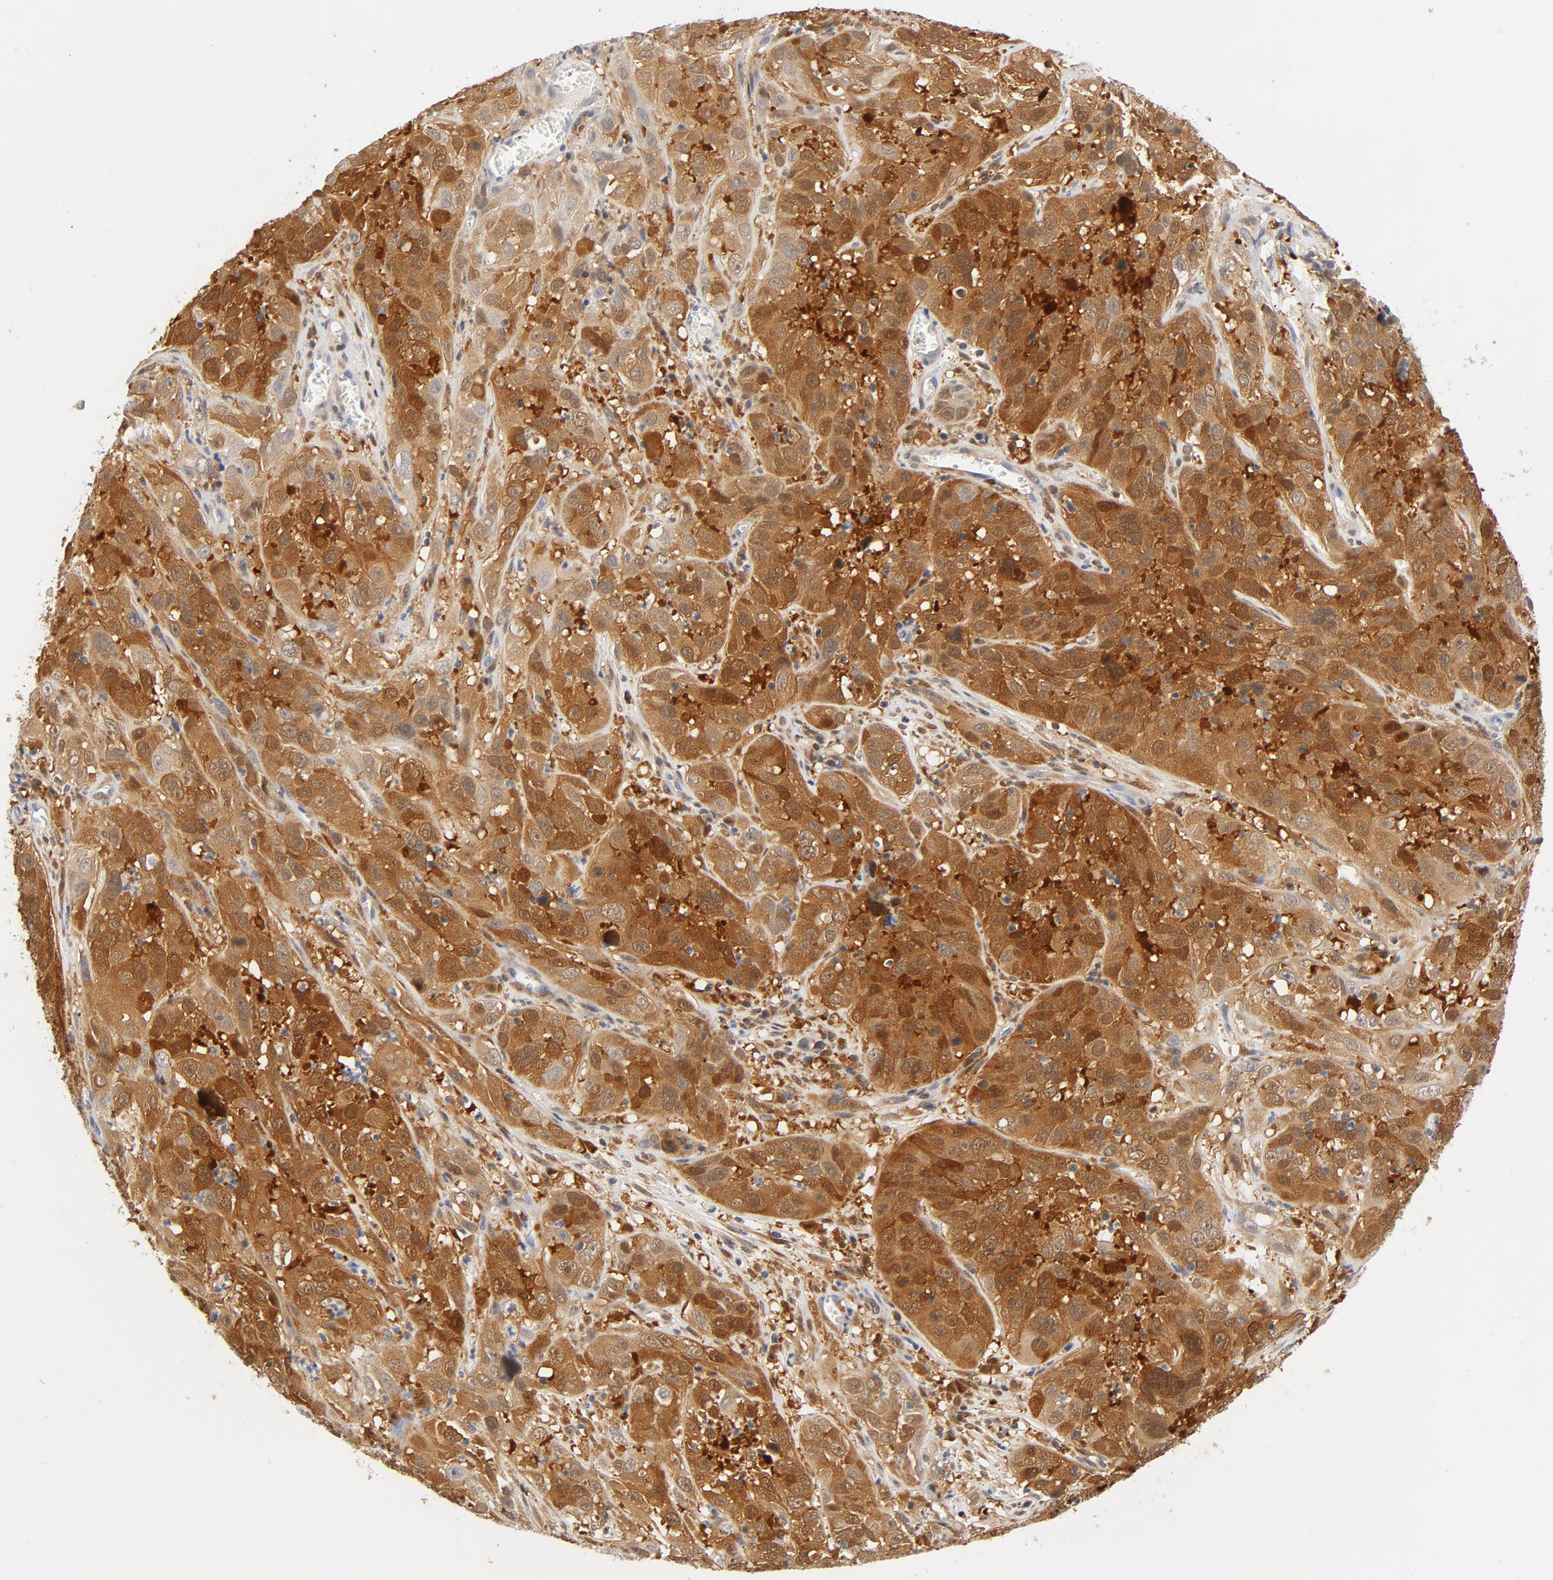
{"staining": {"intensity": "strong", "quantity": ">75%", "location": "cytoplasmic/membranous"}, "tissue": "cervical cancer", "cell_type": "Tumor cells", "image_type": "cancer", "snomed": [{"axis": "morphology", "description": "Squamous cell carcinoma, NOS"}, {"axis": "topography", "description": "Cervix"}], "caption": "A brown stain shows strong cytoplasmic/membranous positivity of a protein in cervical squamous cell carcinoma tumor cells. The protein of interest is stained brown, and the nuclei are stained in blue (DAB IHC with brightfield microscopy, high magnification).", "gene": "STAT1", "patient": {"sex": "female", "age": 32}}